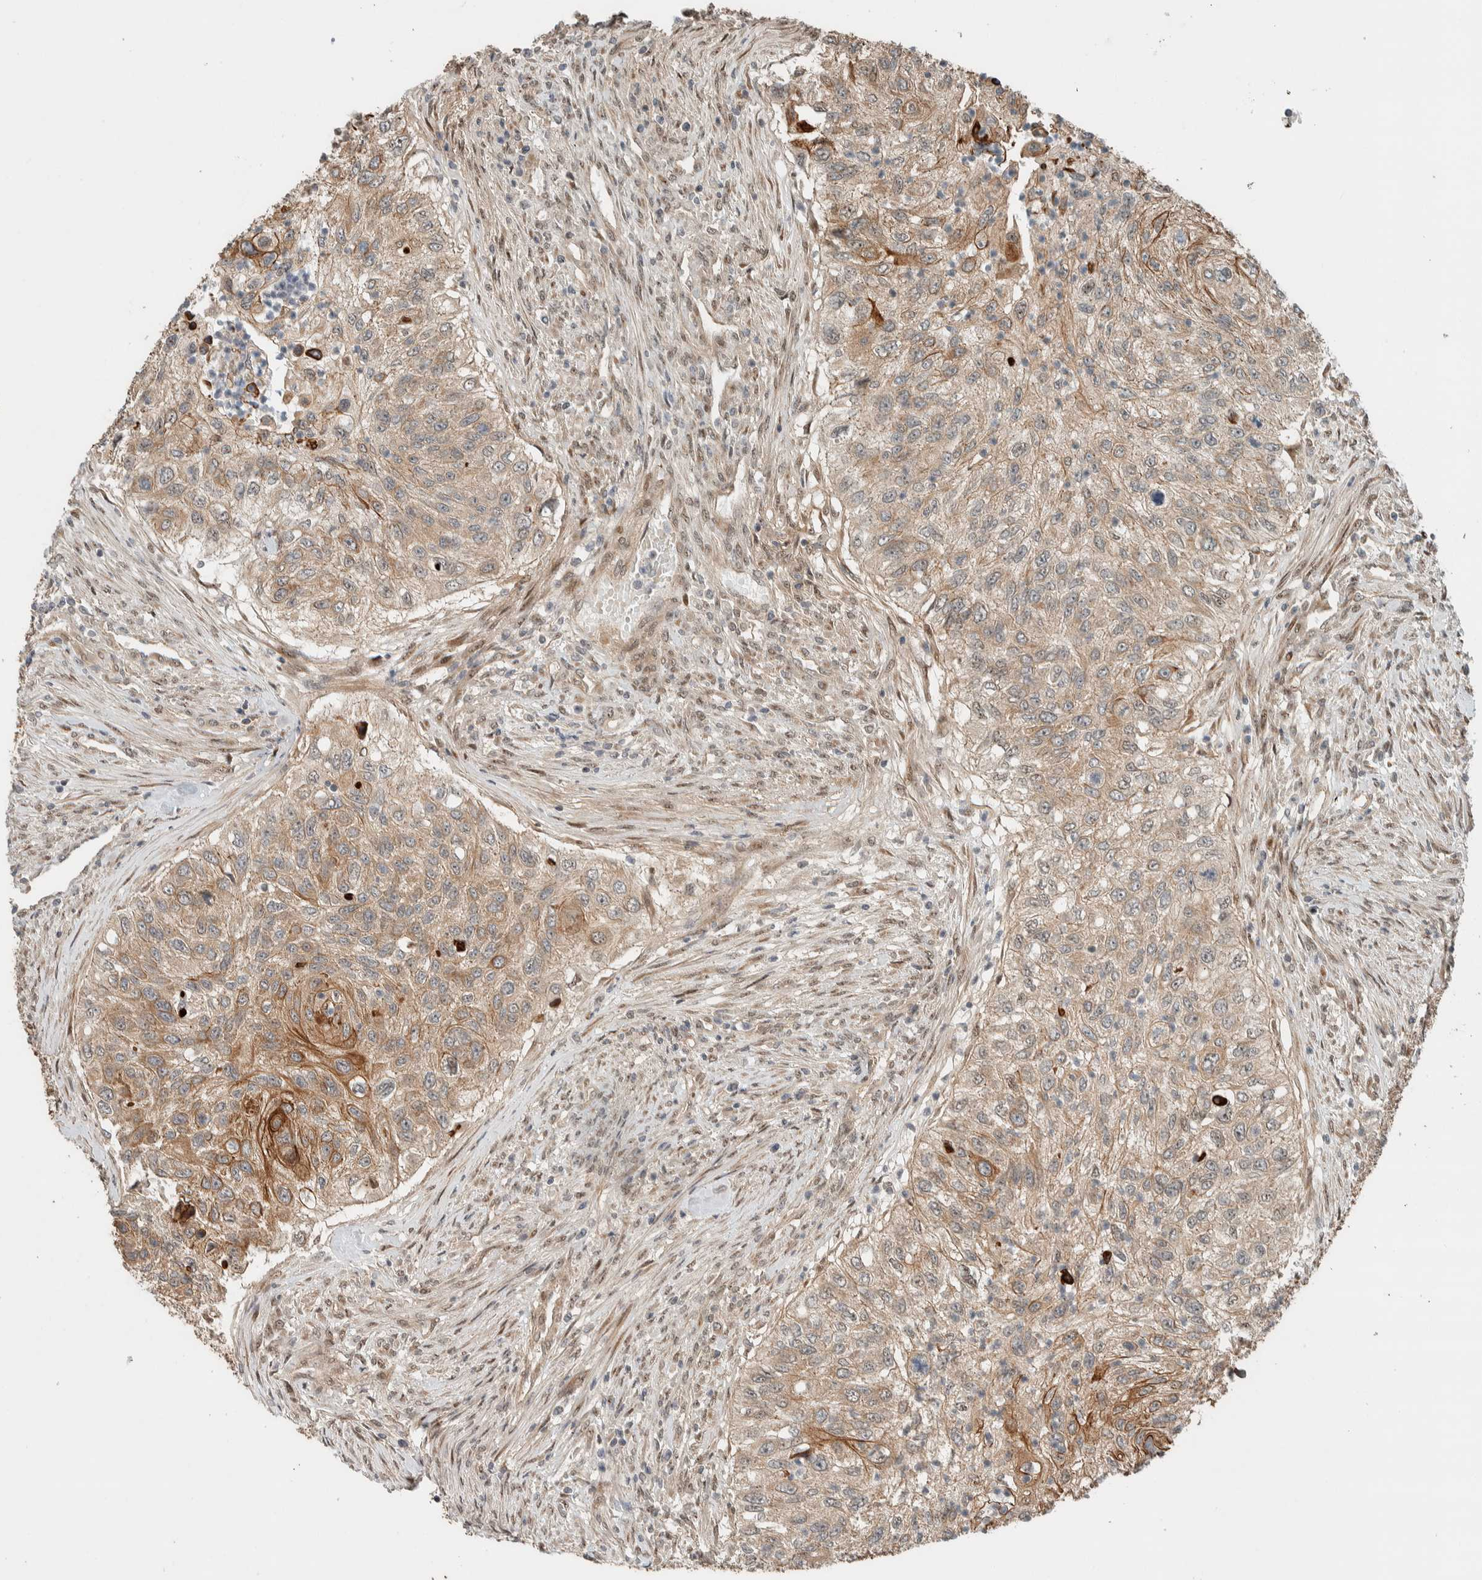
{"staining": {"intensity": "moderate", "quantity": ">75%", "location": "cytoplasmic/membranous"}, "tissue": "urothelial cancer", "cell_type": "Tumor cells", "image_type": "cancer", "snomed": [{"axis": "morphology", "description": "Urothelial carcinoma, High grade"}, {"axis": "topography", "description": "Urinary bladder"}], "caption": "A brown stain shows moderate cytoplasmic/membranous expression of a protein in urothelial cancer tumor cells.", "gene": "STXBP4", "patient": {"sex": "female", "age": 60}}